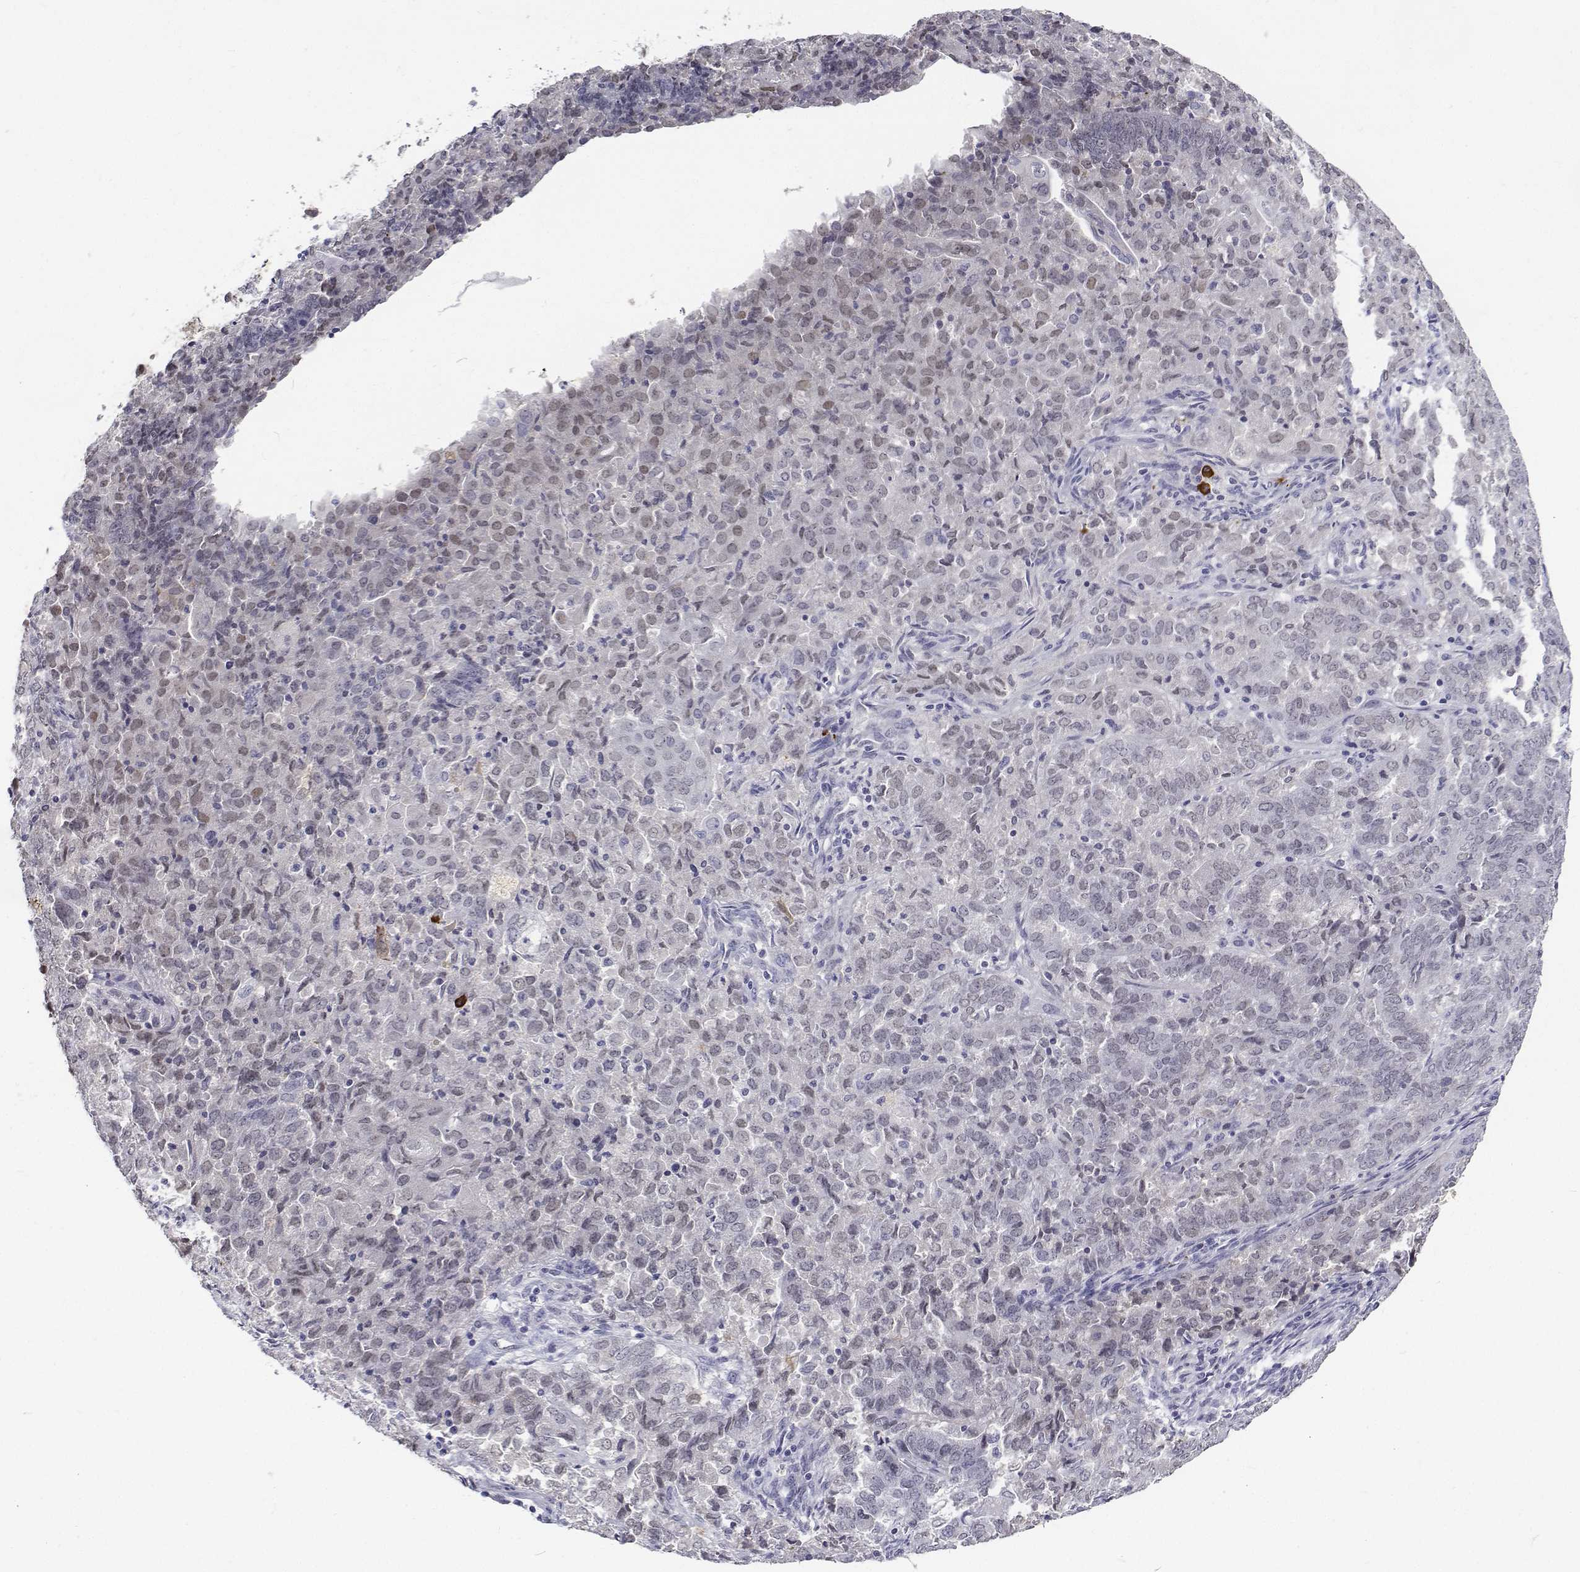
{"staining": {"intensity": "negative", "quantity": "none", "location": "none"}, "tissue": "endometrial cancer", "cell_type": "Tumor cells", "image_type": "cancer", "snomed": [{"axis": "morphology", "description": "Adenocarcinoma, NOS"}, {"axis": "topography", "description": "Endometrium"}], "caption": "Tumor cells show no significant protein expression in endometrial cancer (adenocarcinoma). (DAB (3,3'-diaminobenzidine) IHC visualized using brightfield microscopy, high magnification).", "gene": "ATRX", "patient": {"sex": "female", "age": 72}}